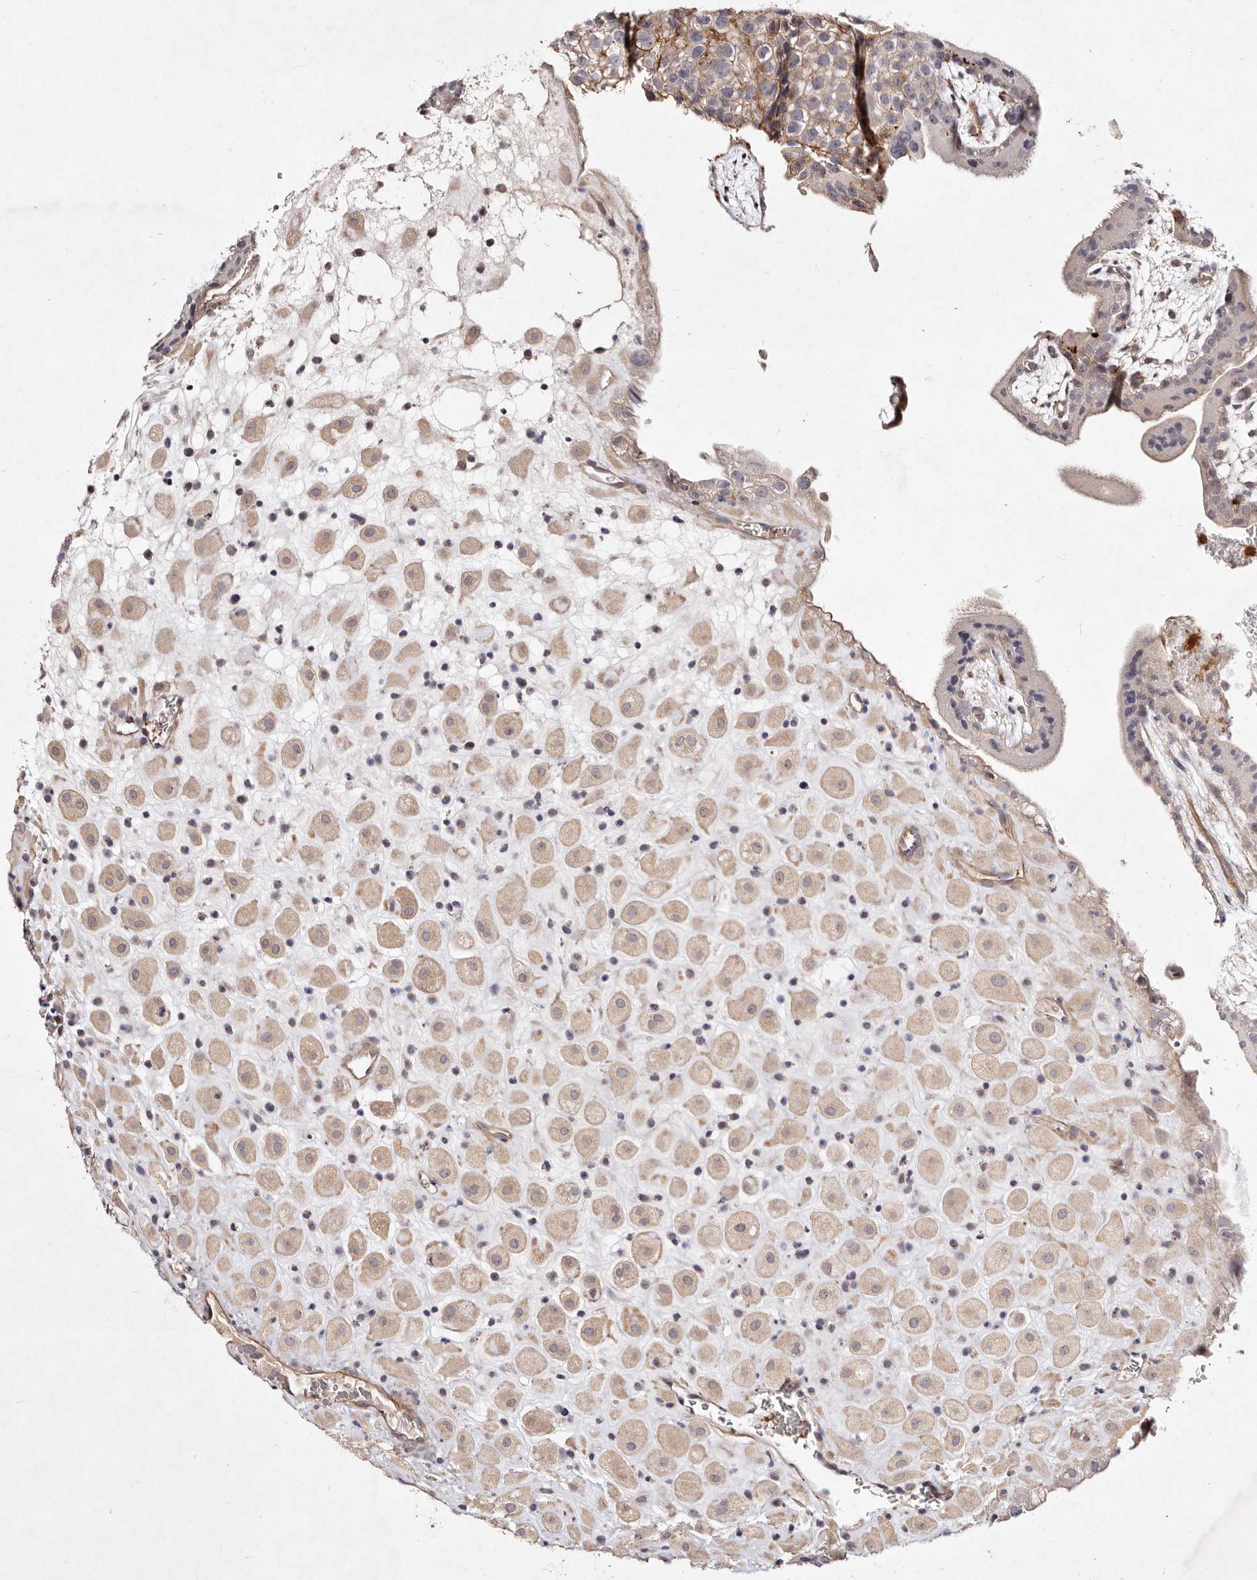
{"staining": {"intensity": "weak", "quantity": ">75%", "location": "cytoplasmic/membranous"}, "tissue": "placenta", "cell_type": "Decidual cells", "image_type": "normal", "snomed": [{"axis": "morphology", "description": "Normal tissue, NOS"}, {"axis": "topography", "description": "Placenta"}], "caption": "Immunohistochemical staining of benign human placenta shows >75% levels of weak cytoplasmic/membranous protein expression in approximately >75% of decidual cells. Using DAB (brown) and hematoxylin (blue) stains, captured at high magnification using brightfield microscopy.", "gene": "MTMR11", "patient": {"sex": "female", "age": 35}}